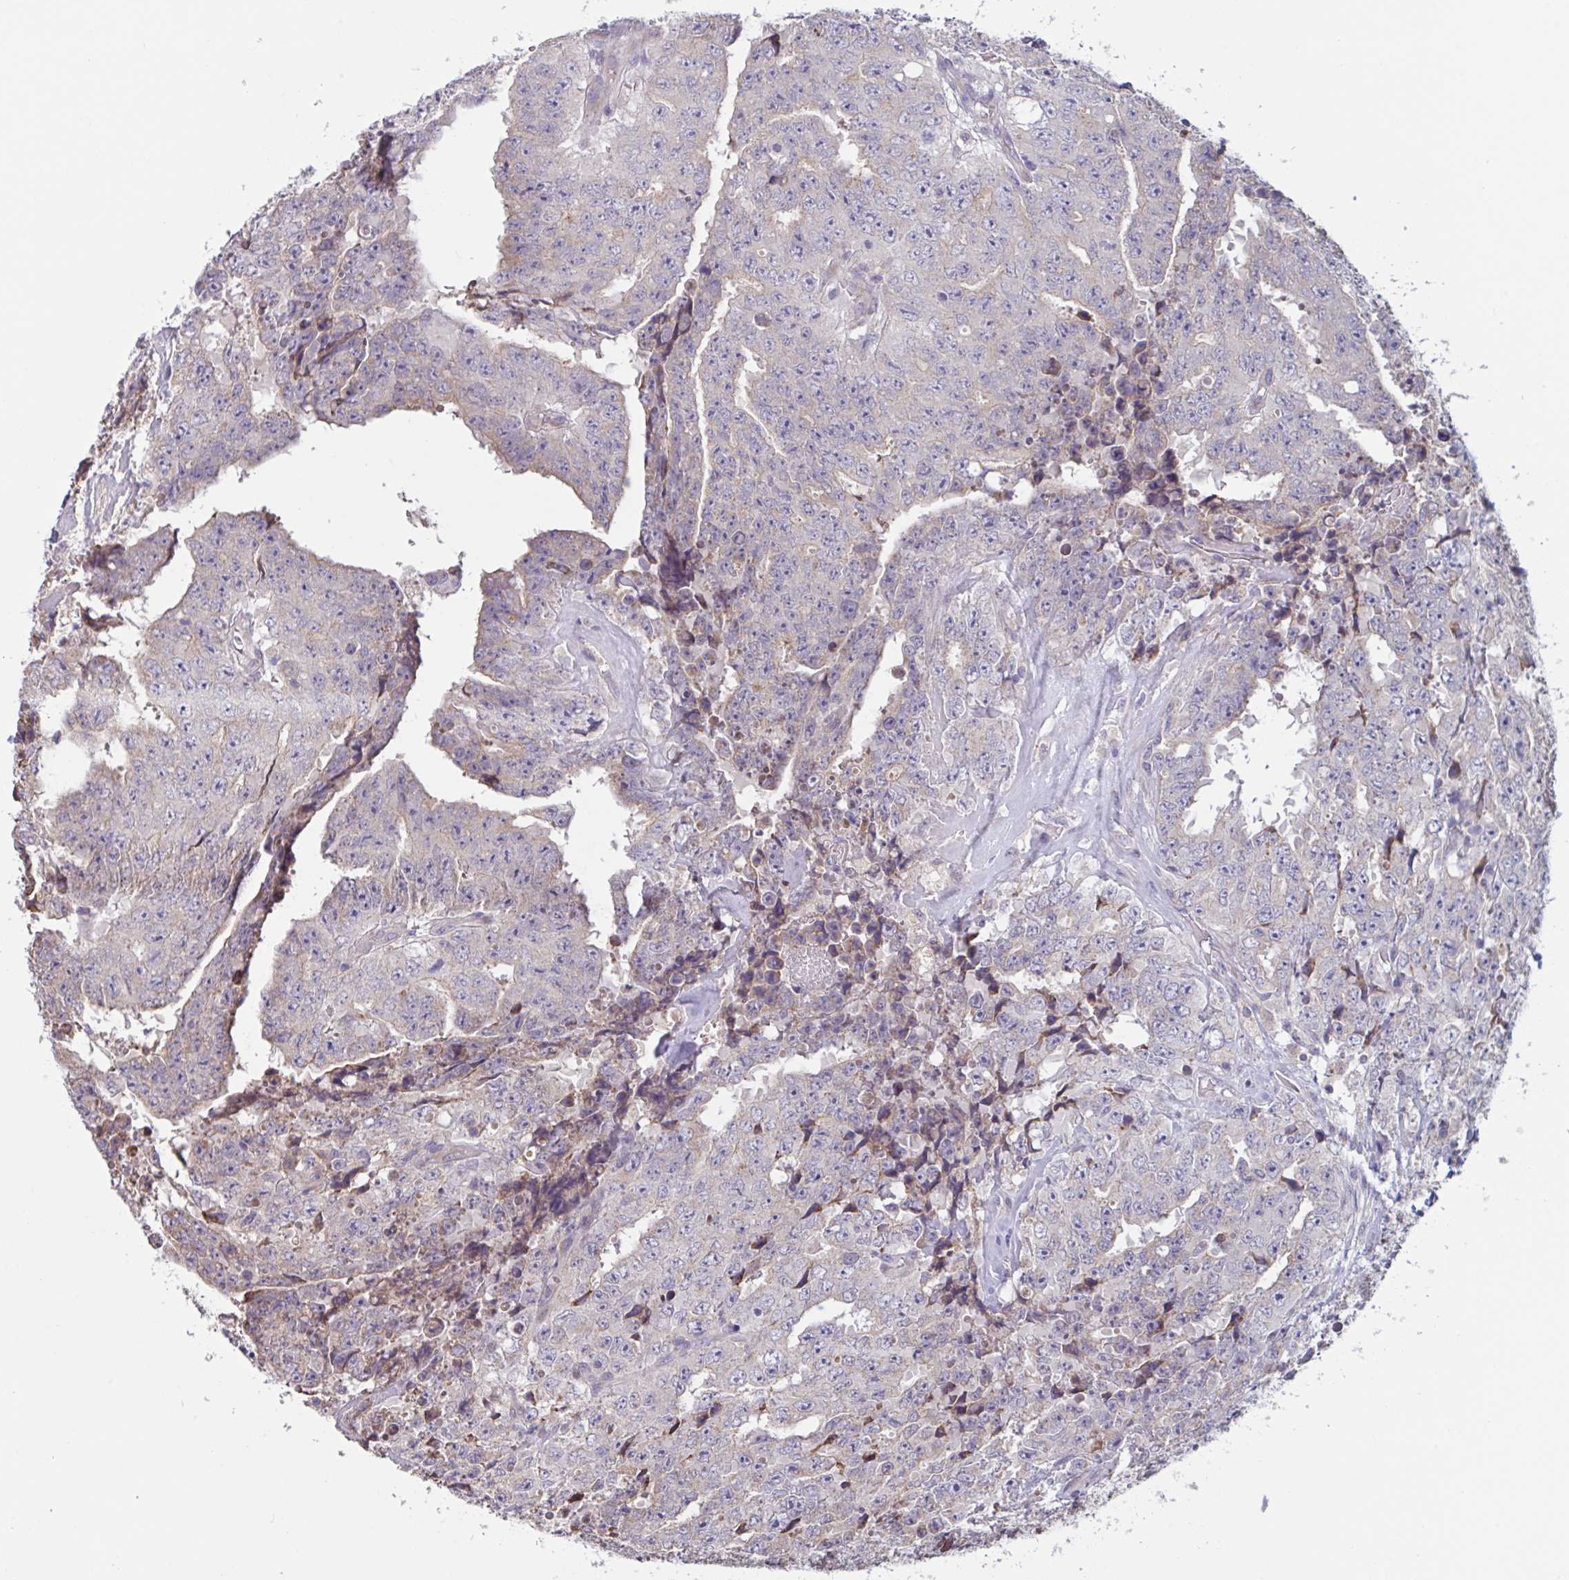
{"staining": {"intensity": "negative", "quantity": "none", "location": "none"}, "tissue": "testis cancer", "cell_type": "Tumor cells", "image_type": "cancer", "snomed": [{"axis": "morphology", "description": "Carcinoma, Embryonal, NOS"}, {"axis": "topography", "description": "Testis"}], "caption": "Tumor cells show no significant protein staining in testis cancer (embryonal carcinoma).", "gene": "CD1E", "patient": {"sex": "male", "age": 24}}